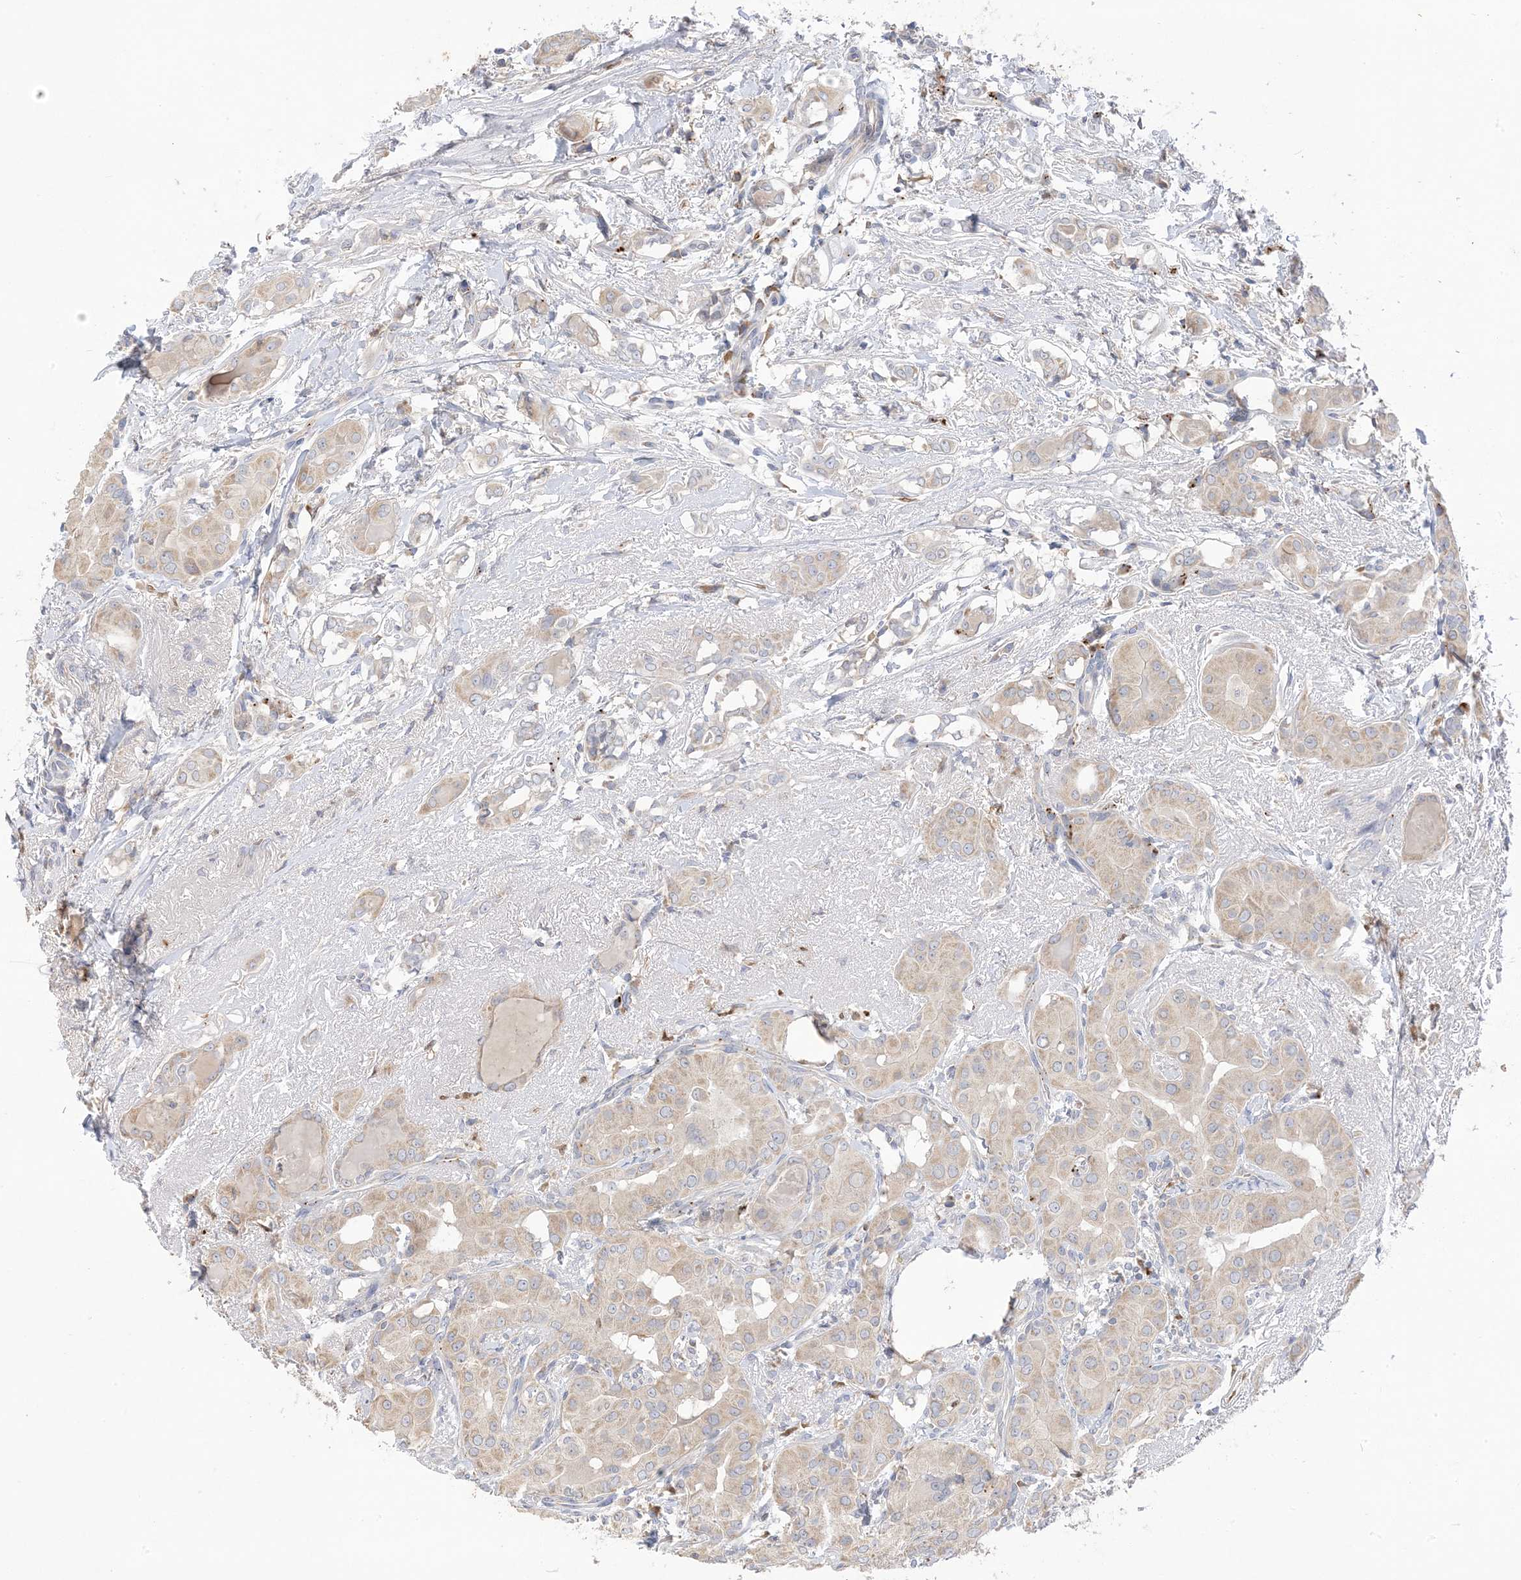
{"staining": {"intensity": "negative", "quantity": "none", "location": "none"}, "tissue": "thyroid cancer", "cell_type": "Tumor cells", "image_type": "cancer", "snomed": [{"axis": "morphology", "description": "Papillary adenocarcinoma, NOS"}, {"axis": "topography", "description": "Thyroid gland"}], "caption": "An image of papillary adenocarcinoma (thyroid) stained for a protein reveals no brown staining in tumor cells. The staining is performed using DAB (3,3'-diaminobenzidine) brown chromogen with nuclei counter-stained in using hematoxylin.", "gene": "DPP9", "patient": {"sex": "male", "age": 33}}